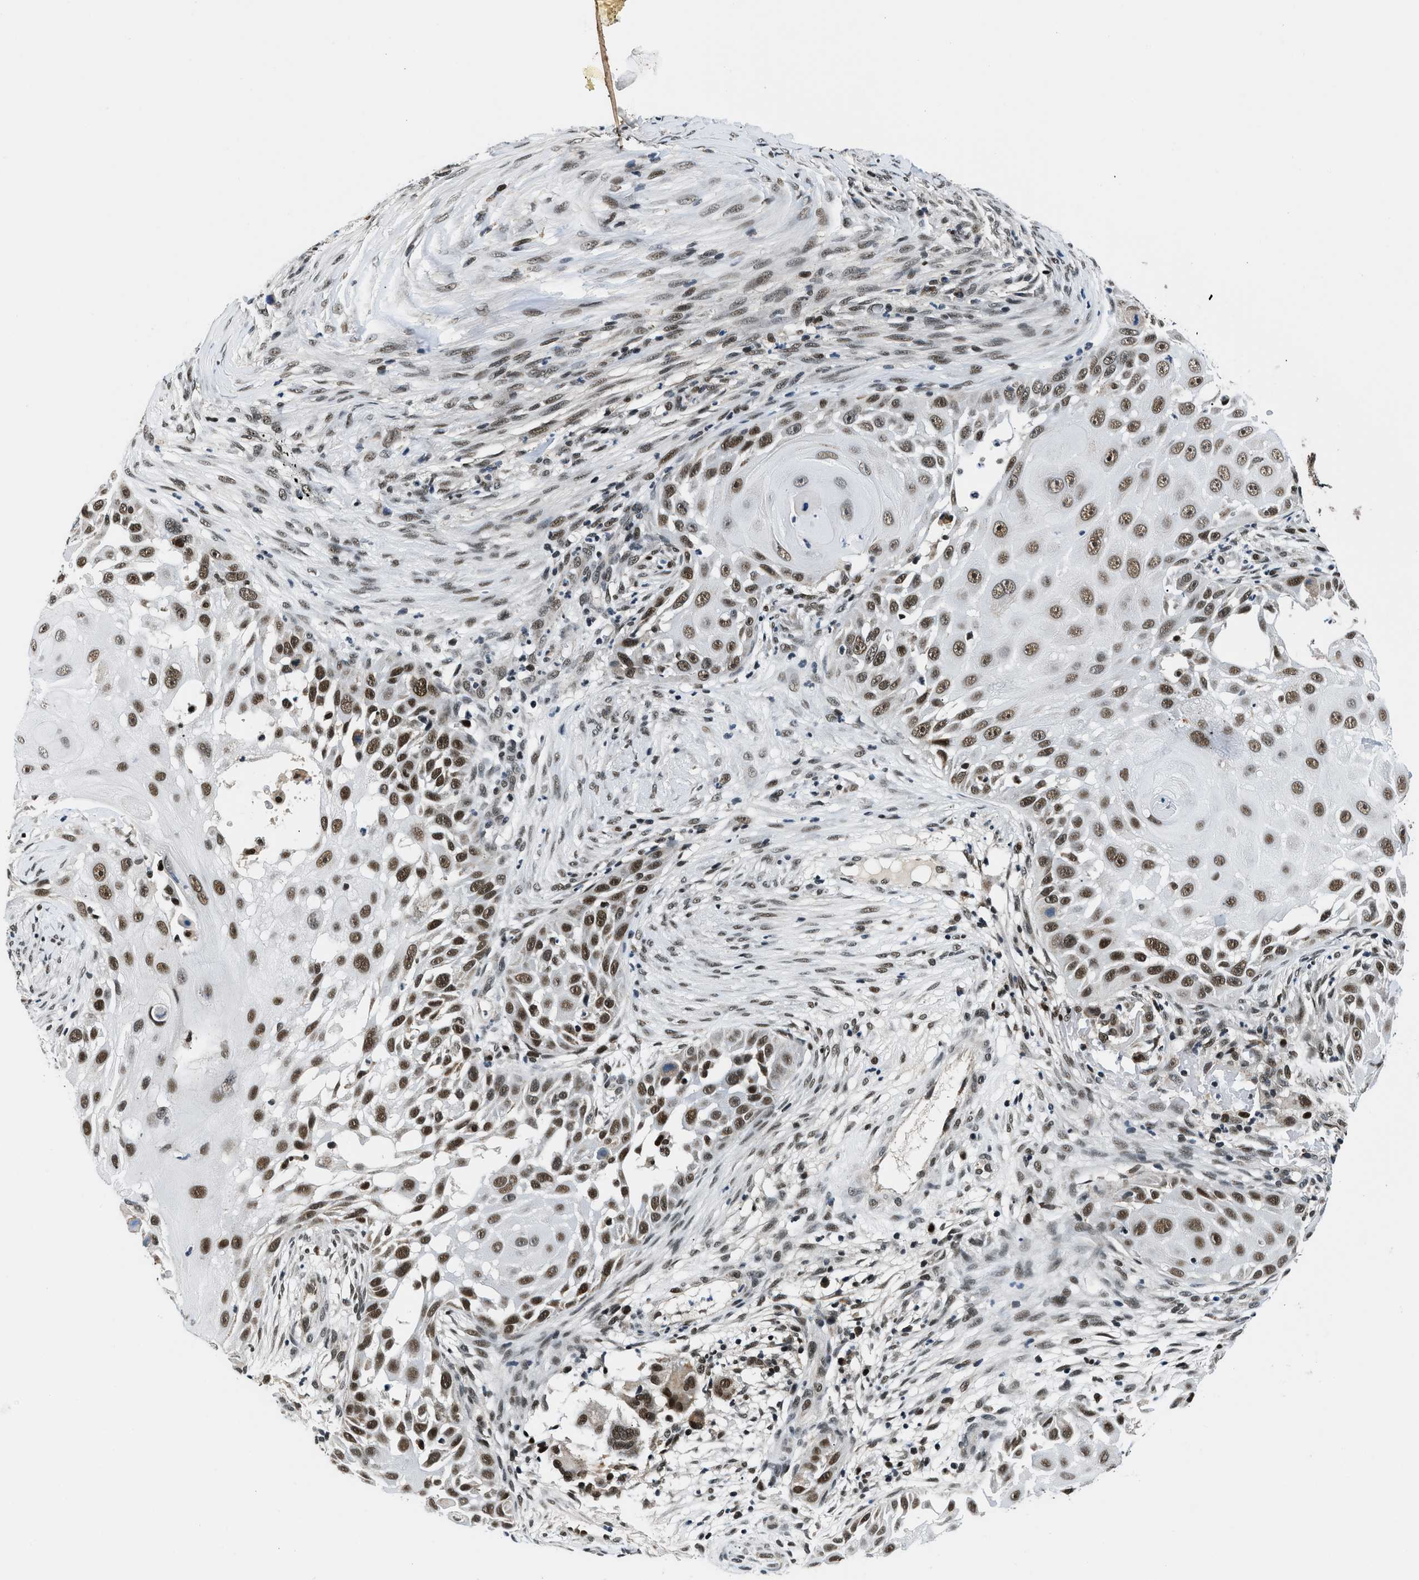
{"staining": {"intensity": "strong", "quantity": ">75%", "location": "nuclear"}, "tissue": "skin cancer", "cell_type": "Tumor cells", "image_type": "cancer", "snomed": [{"axis": "morphology", "description": "Squamous cell carcinoma, NOS"}, {"axis": "topography", "description": "Skin"}], "caption": "Immunohistochemical staining of squamous cell carcinoma (skin) shows high levels of strong nuclear staining in approximately >75% of tumor cells. (Stains: DAB in brown, nuclei in blue, Microscopy: brightfield microscopy at high magnification).", "gene": "KDM3B", "patient": {"sex": "female", "age": 44}}